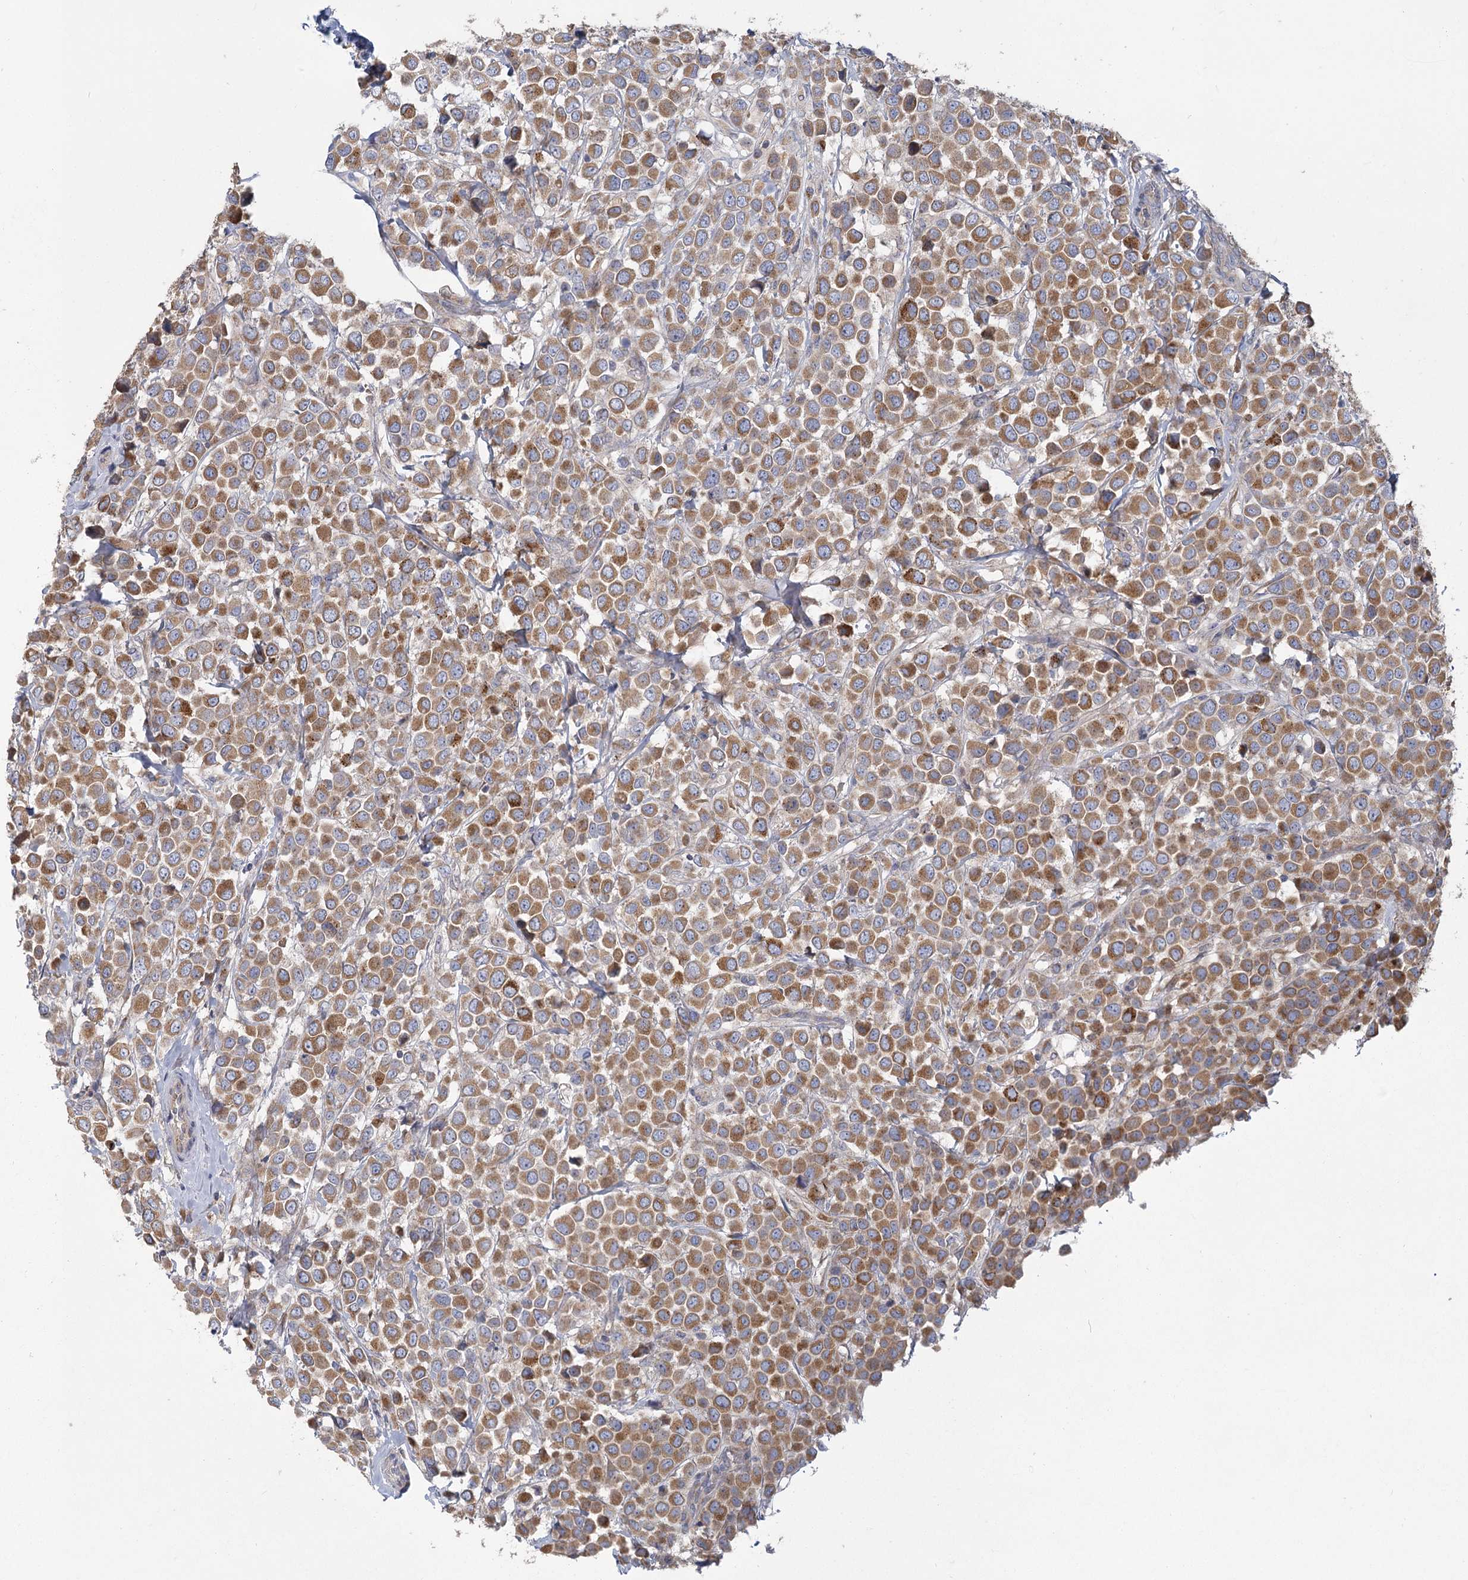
{"staining": {"intensity": "moderate", "quantity": ">75%", "location": "cytoplasmic/membranous"}, "tissue": "breast cancer", "cell_type": "Tumor cells", "image_type": "cancer", "snomed": [{"axis": "morphology", "description": "Duct carcinoma"}, {"axis": "topography", "description": "Breast"}], "caption": "Immunohistochemistry (IHC) staining of breast cancer, which reveals medium levels of moderate cytoplasmic/membranous positivity in about >75% of tumor cells indicating moderate cytoplasmic/membranous protein positivity. The staining was performed using DAB (3,3'-diaminobenzidine) (brown) for protein detection and nuclei were counterstained in hematoxylin (blue).", "gene": "CNTLN", "patient": {"sex": "female", "age": 61}}